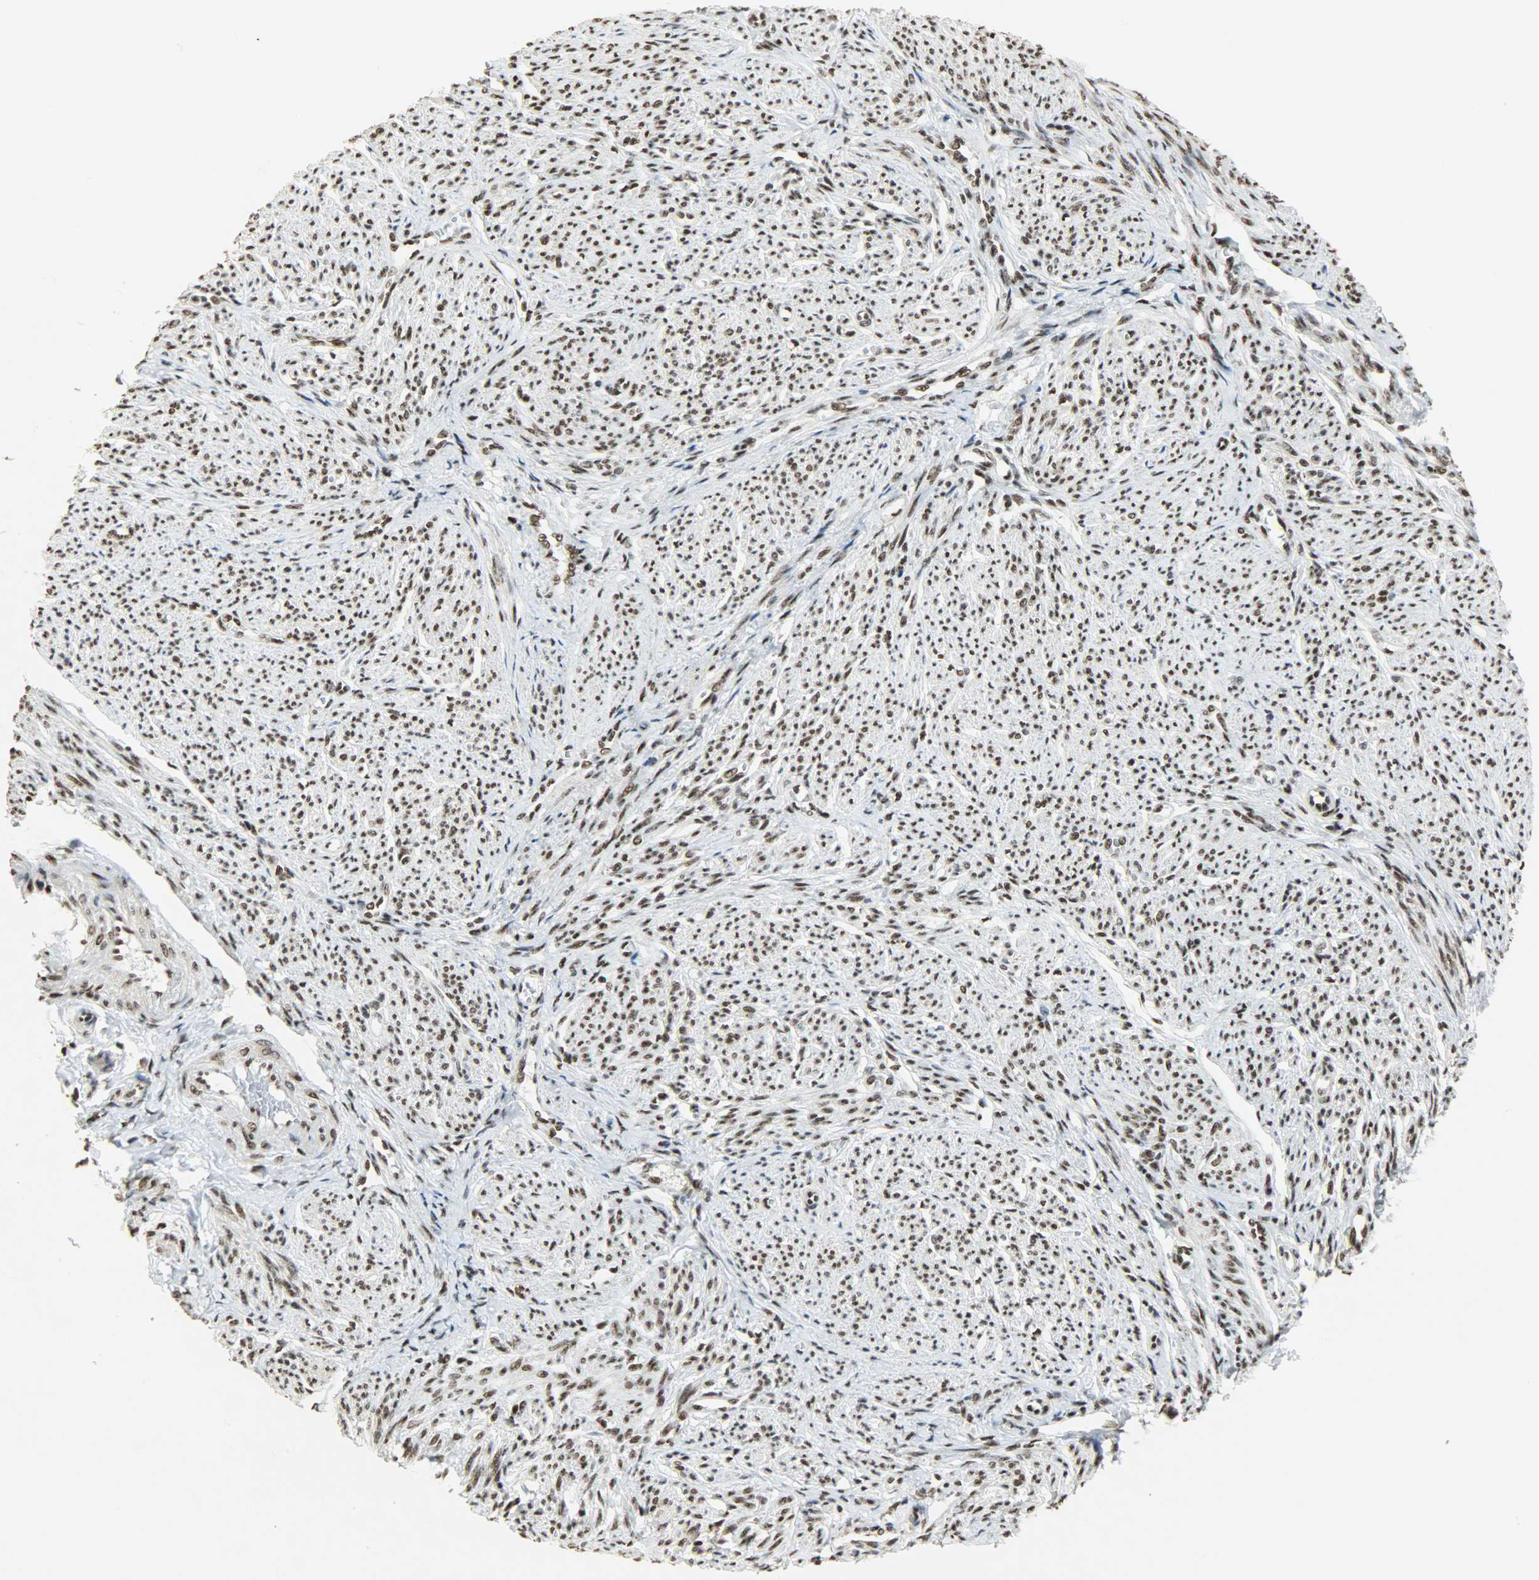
{"staining": {"intensity": "moderate", "quantity": ">75%", "location": "nuclear"}, "tissue": "smooth muscle", "cell_type": "Smooth muscle cells", "image_type": "normal", "snomed": [{"axis": "morphology", "description": "Normal tissue, NOS"}, {"axis": "topography", "description": "Smooth muscle"}], "caption": "Brown immunohistochemical staining in normal smooth muscle reveals moderate nuclear staining in about >75% of smooth muscle cells.", "gene": "SSB", "patient": {"sex": "female", "age": 65}}